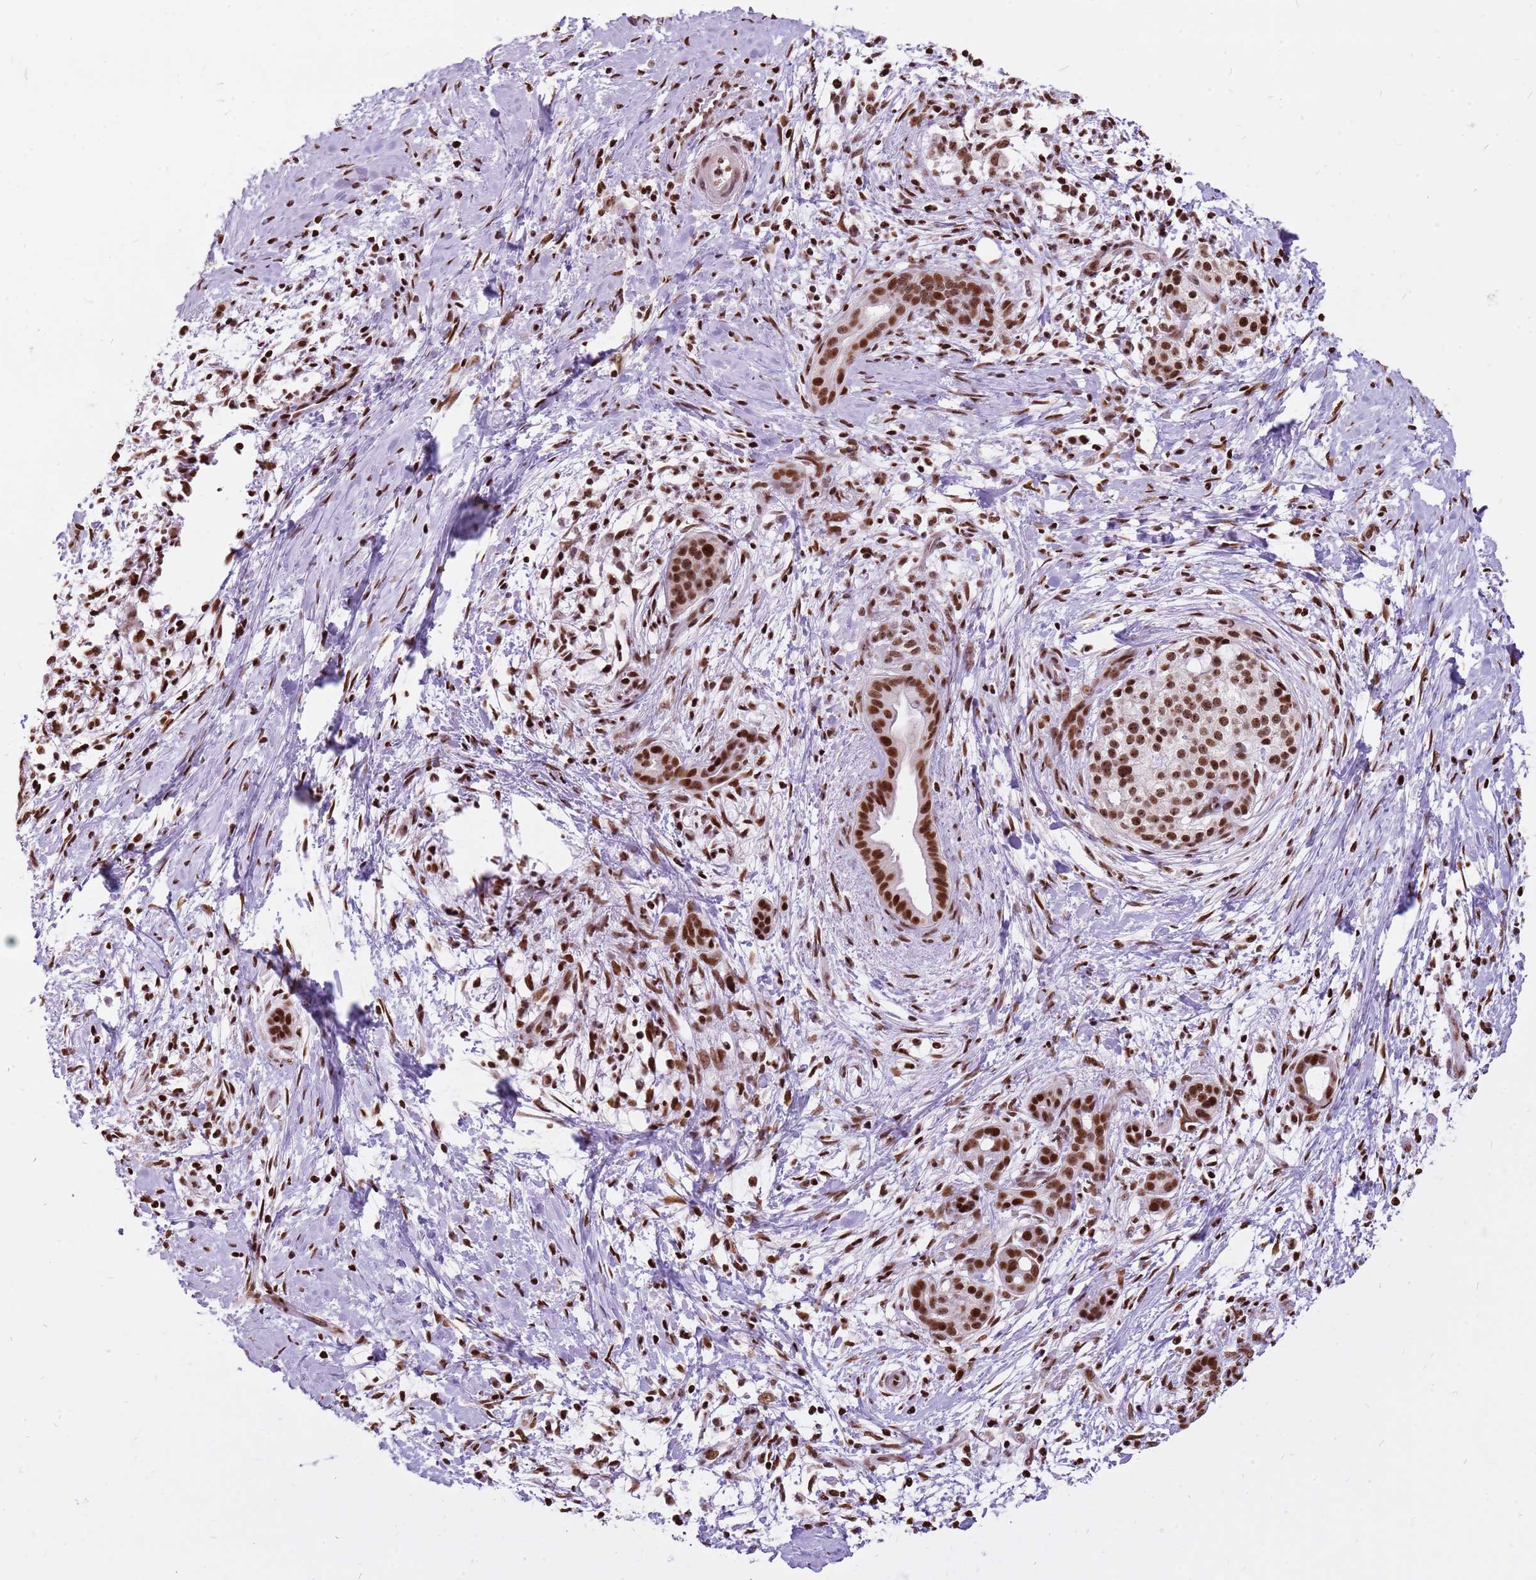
{"staining": {"intensity": "strong", "quantity": ">75%", "location": "nuclear"}, "tissue": "pancreatic cancer", "cell_type": "Tumor cells", "image_type": "cancer", "snomed": [{"axis": "morphology", "description": "Adenocarcinoma, NOS"}, {"axis": "topography", "description": "Pancreas"}], "caption": "A high amount of strong nuclear staining is present in about >75% of tumor cells in pancreatic cancer tissue. The staining was performed using DAB to visualize the protein expression in brown, while the nuclei were stained in blue with hematoxylin (Magnification: 20x).", "gene": "WASHC4", "patient": {"sex": "male", "age": 58}}